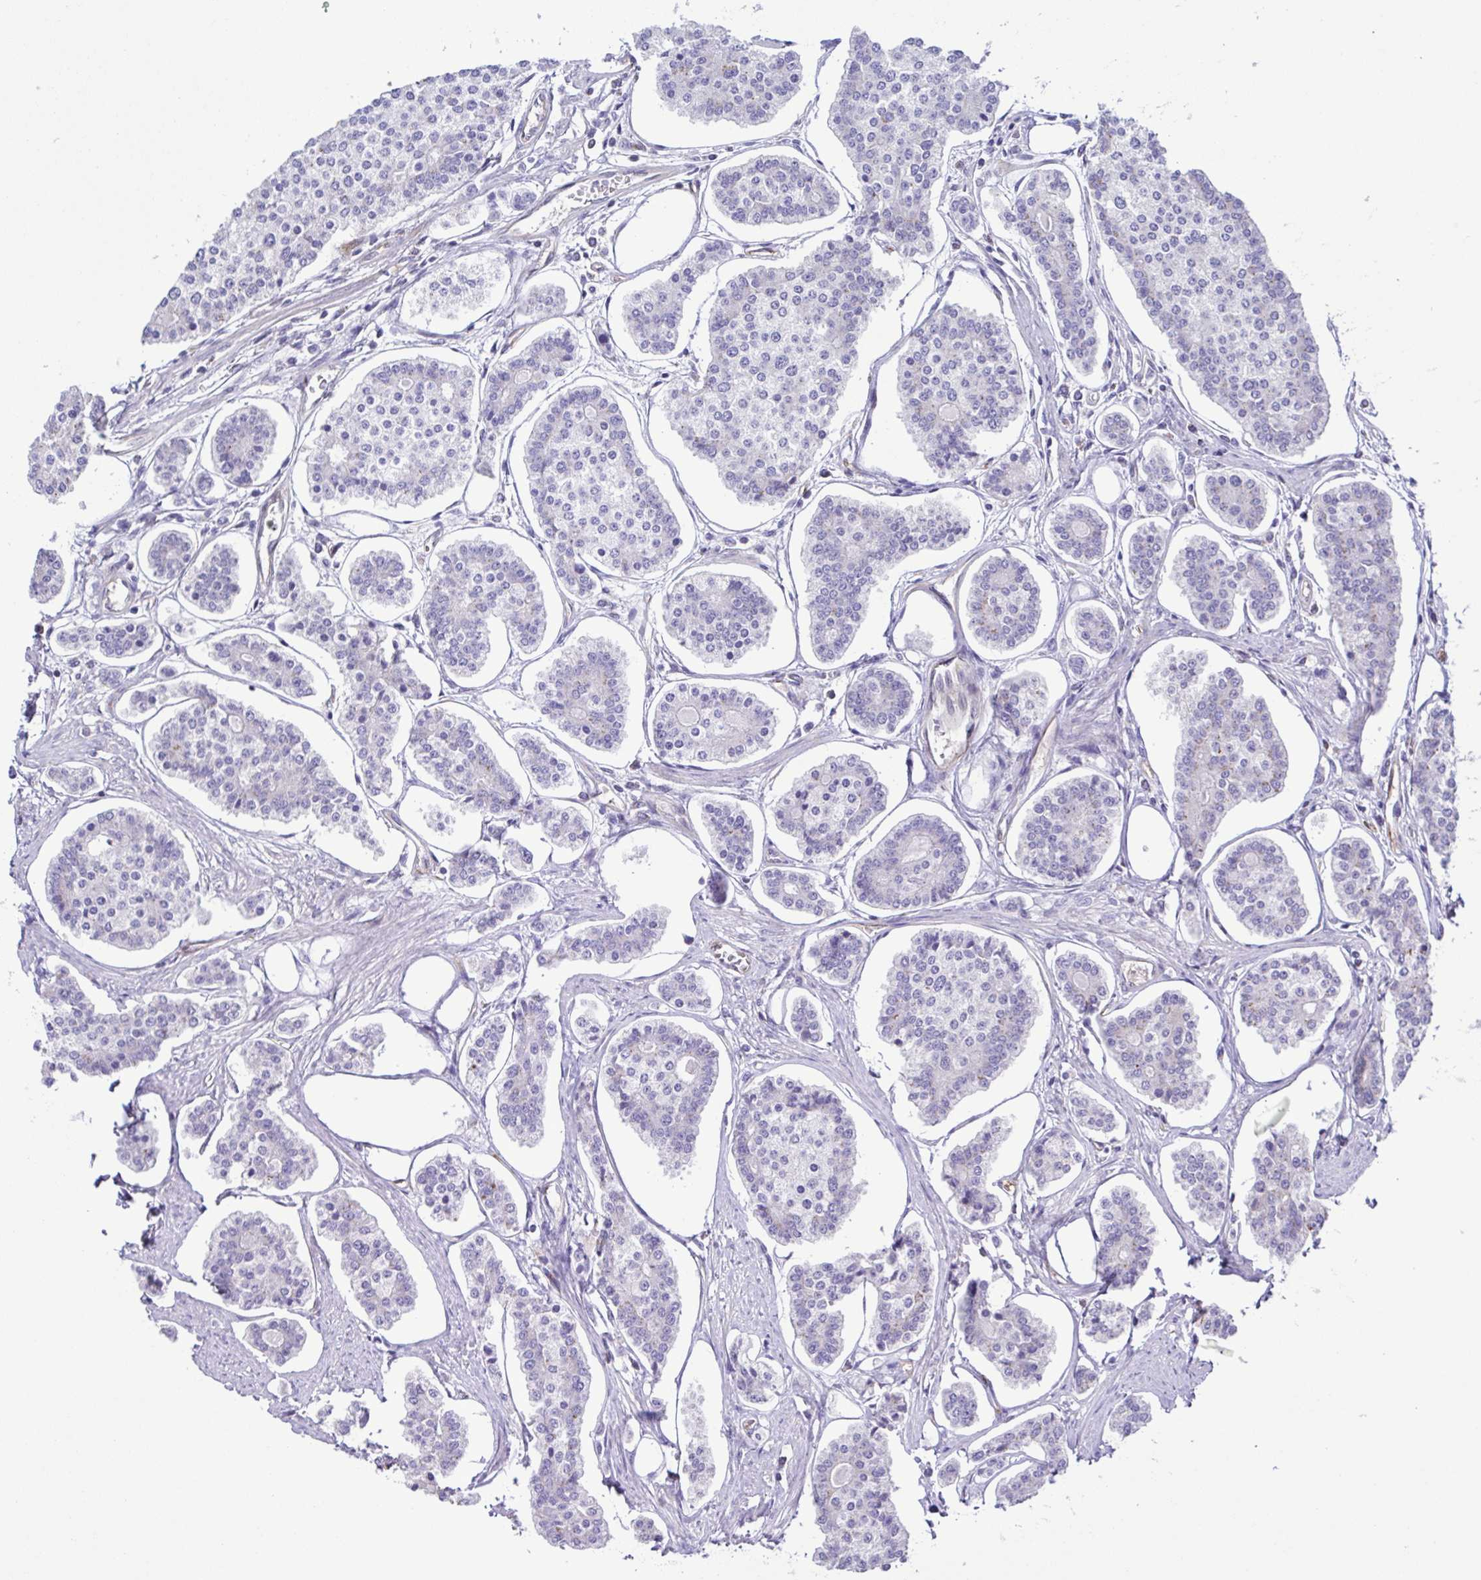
{"staining": {"intensity": "negative", "quantity": "none", "location": "none"}, "tissue": "carcinoid", "cell_type": "Tumor cells", "image_type": "cancer", "snomed": [{"axis": "morphology", "description": "Carcinoid, malignant, NOS"}, {"axis": "topography", "description": "Small intestine"}], "caption": "The histopathology image displays no significant positivity in tumor cells of carcinoid (malignant).", "gene": "FLT1", "patient": {"sex": "female", "age": 65}}